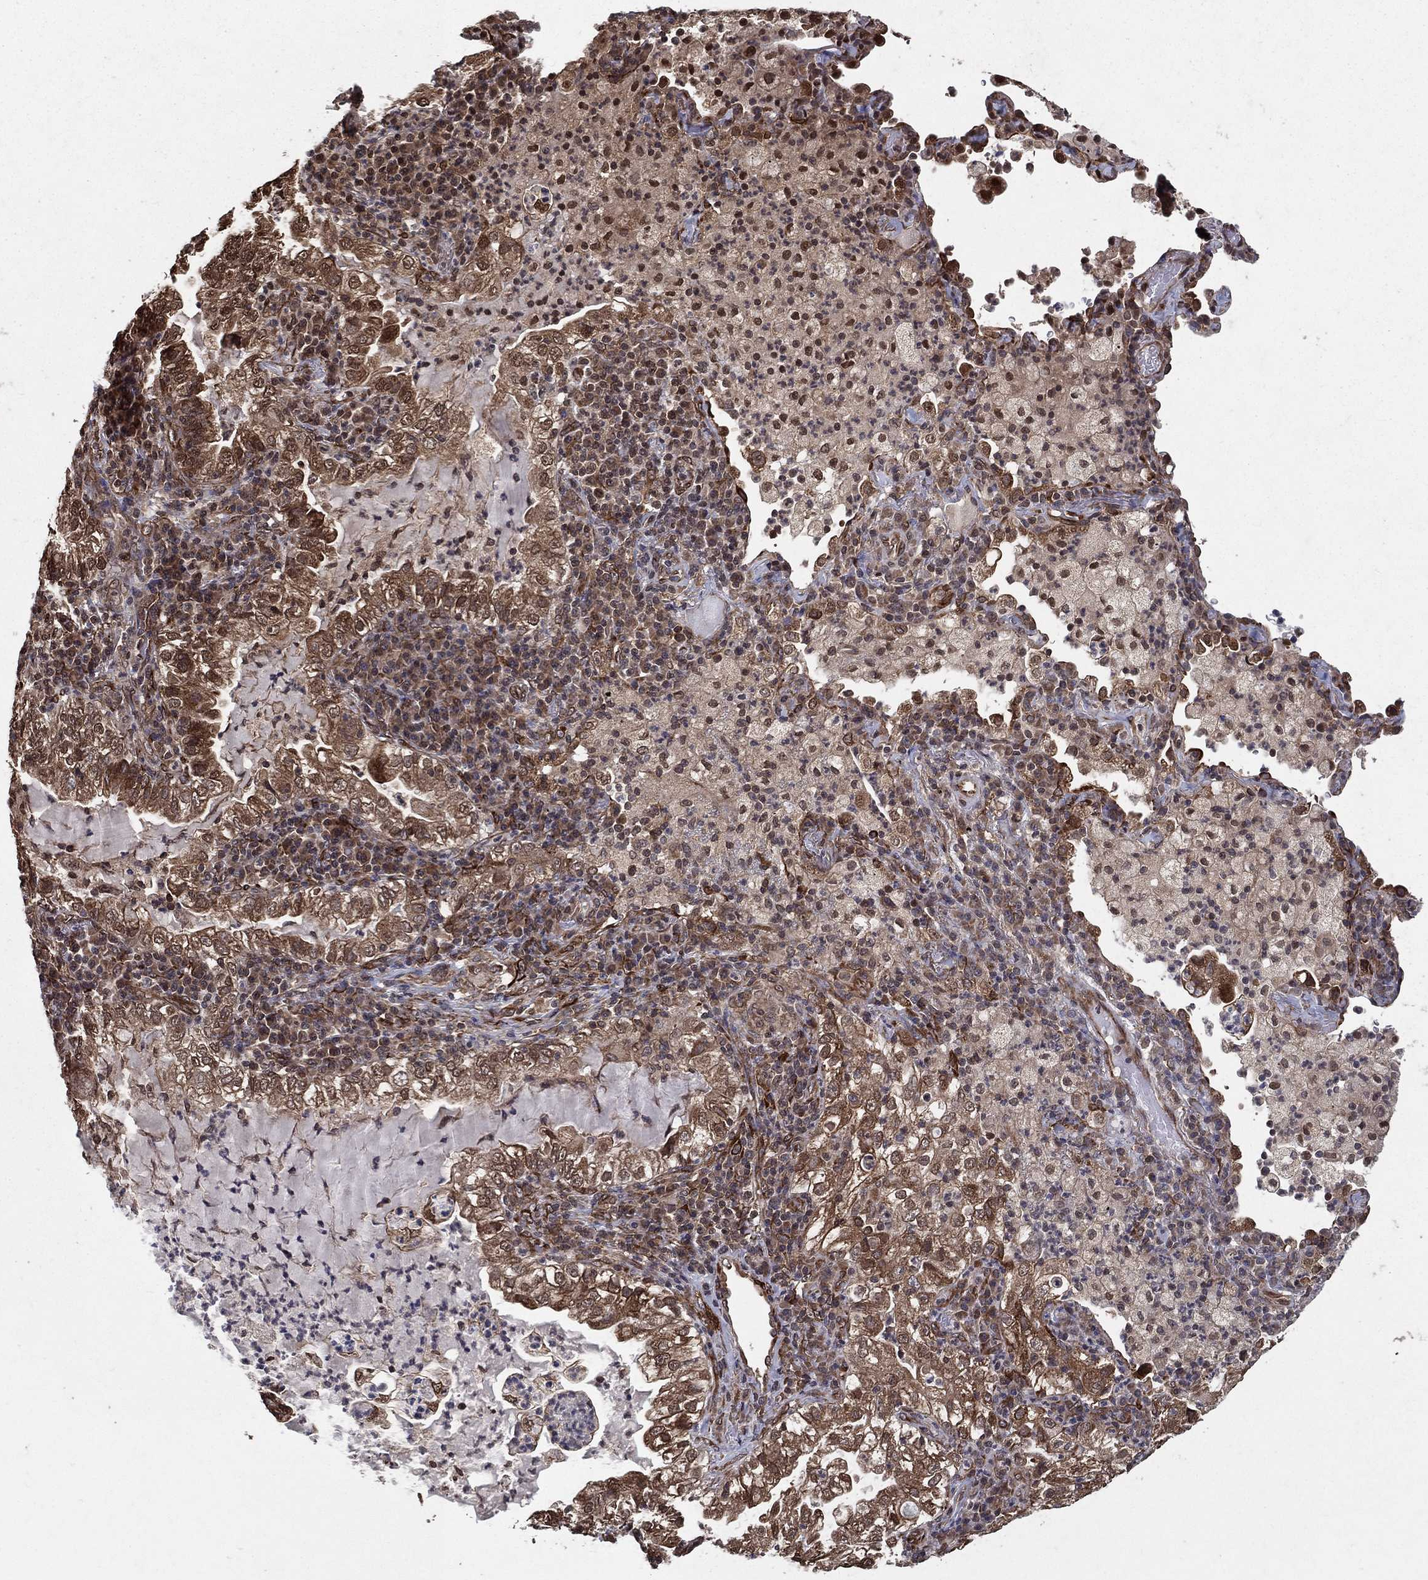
{"staining": {"intensity": "moderate", "quantity": ">75%", "location": "cytoplasmic/membranous"}, "tissue": "lung cancer", "cell_type": "Tumor cells", "image_type": "cancer", "snomed": [{"axis": "morphology", "description": "Adenocarcinoma, NOS"}, {"axis": "topography", "description": "Lung"}], "caption": "A histopathology image of human lung cancer stained for a protein reveals moderate cytoplasmic/membranous brown staining in tumor cells.", "gene": "CERS2", "patient": {"sex": "female", "age": 73}}